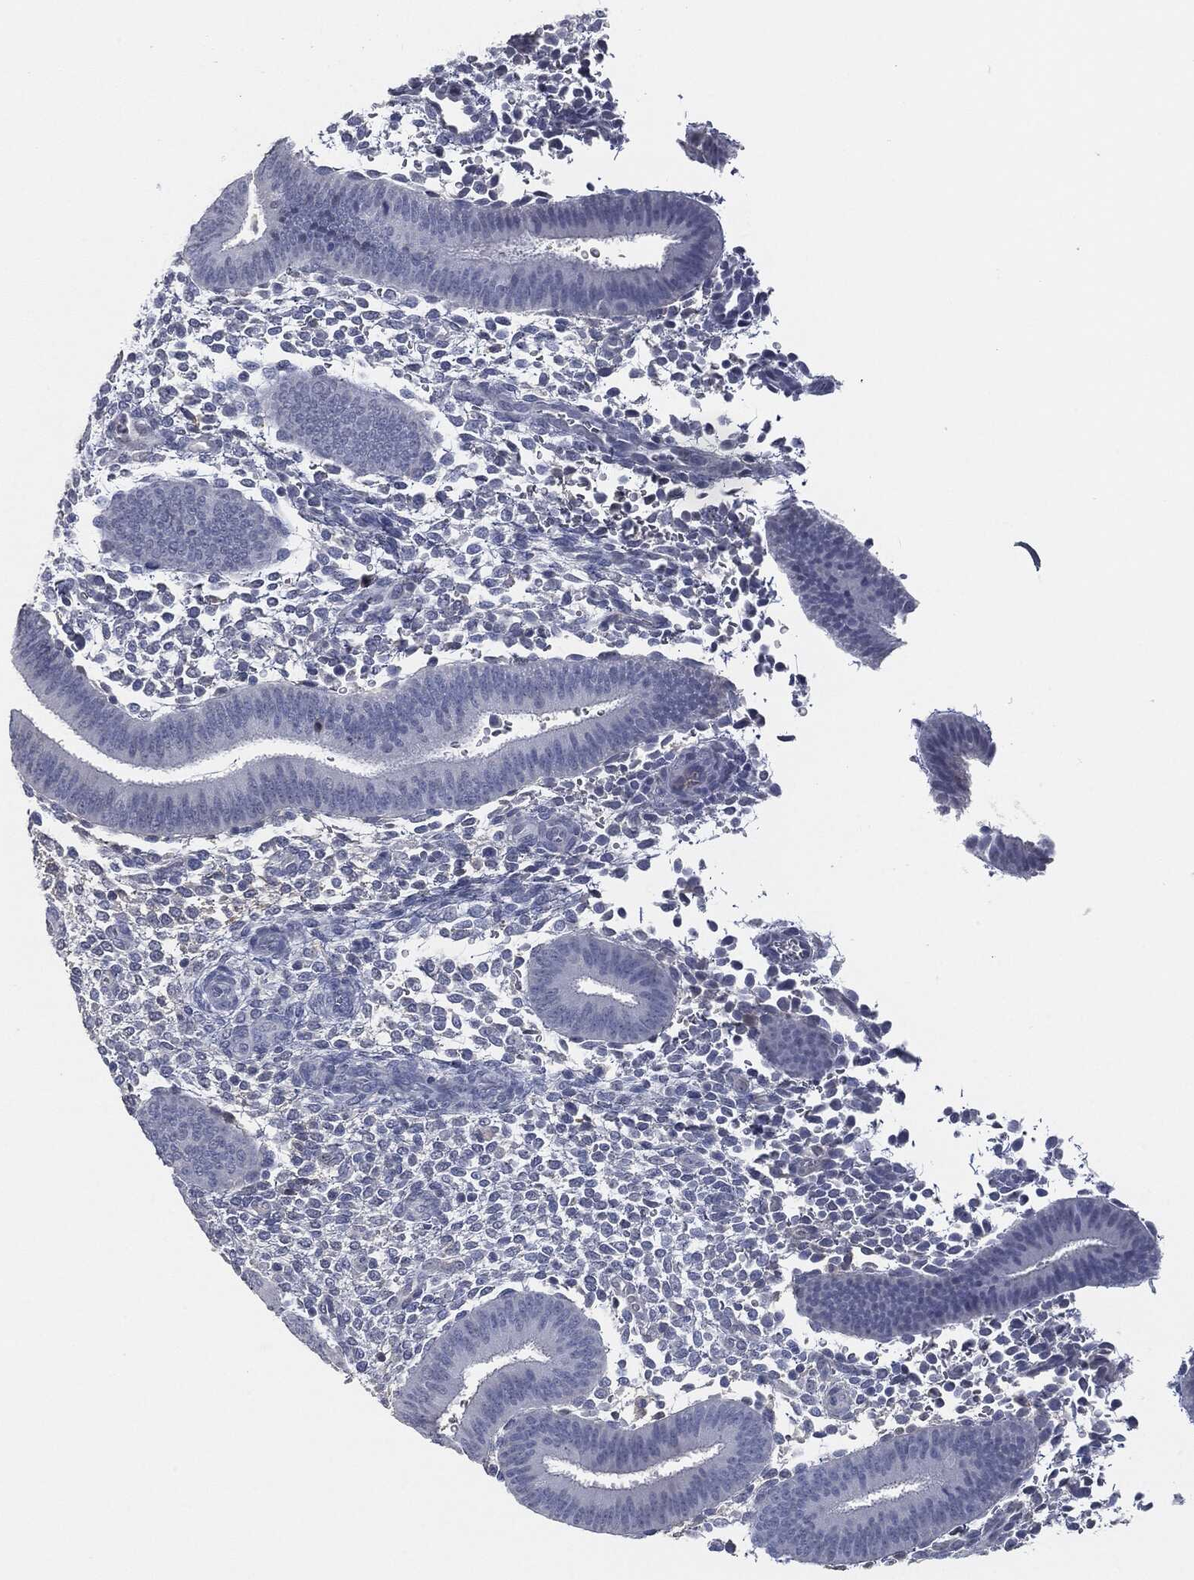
{"staining": {"intensity": "negative", "quantity": "none", "location": "none"}, "tissue": "endometrium", "cell_type": "Cells in endometrial stroma", "image_type": "normal", "snomed": [{"axis": "morphology", "description": "Normal tissue, NOS"}, {"axis": "topography", "description": "Endometrium"}], "caption": "Normal endometrium was stained to show a protein in brown. There is no significant staining in cells in endometrial stroma.", "gene": "SIGLEC7", "patient": {"sex": "female", "age": 39}}